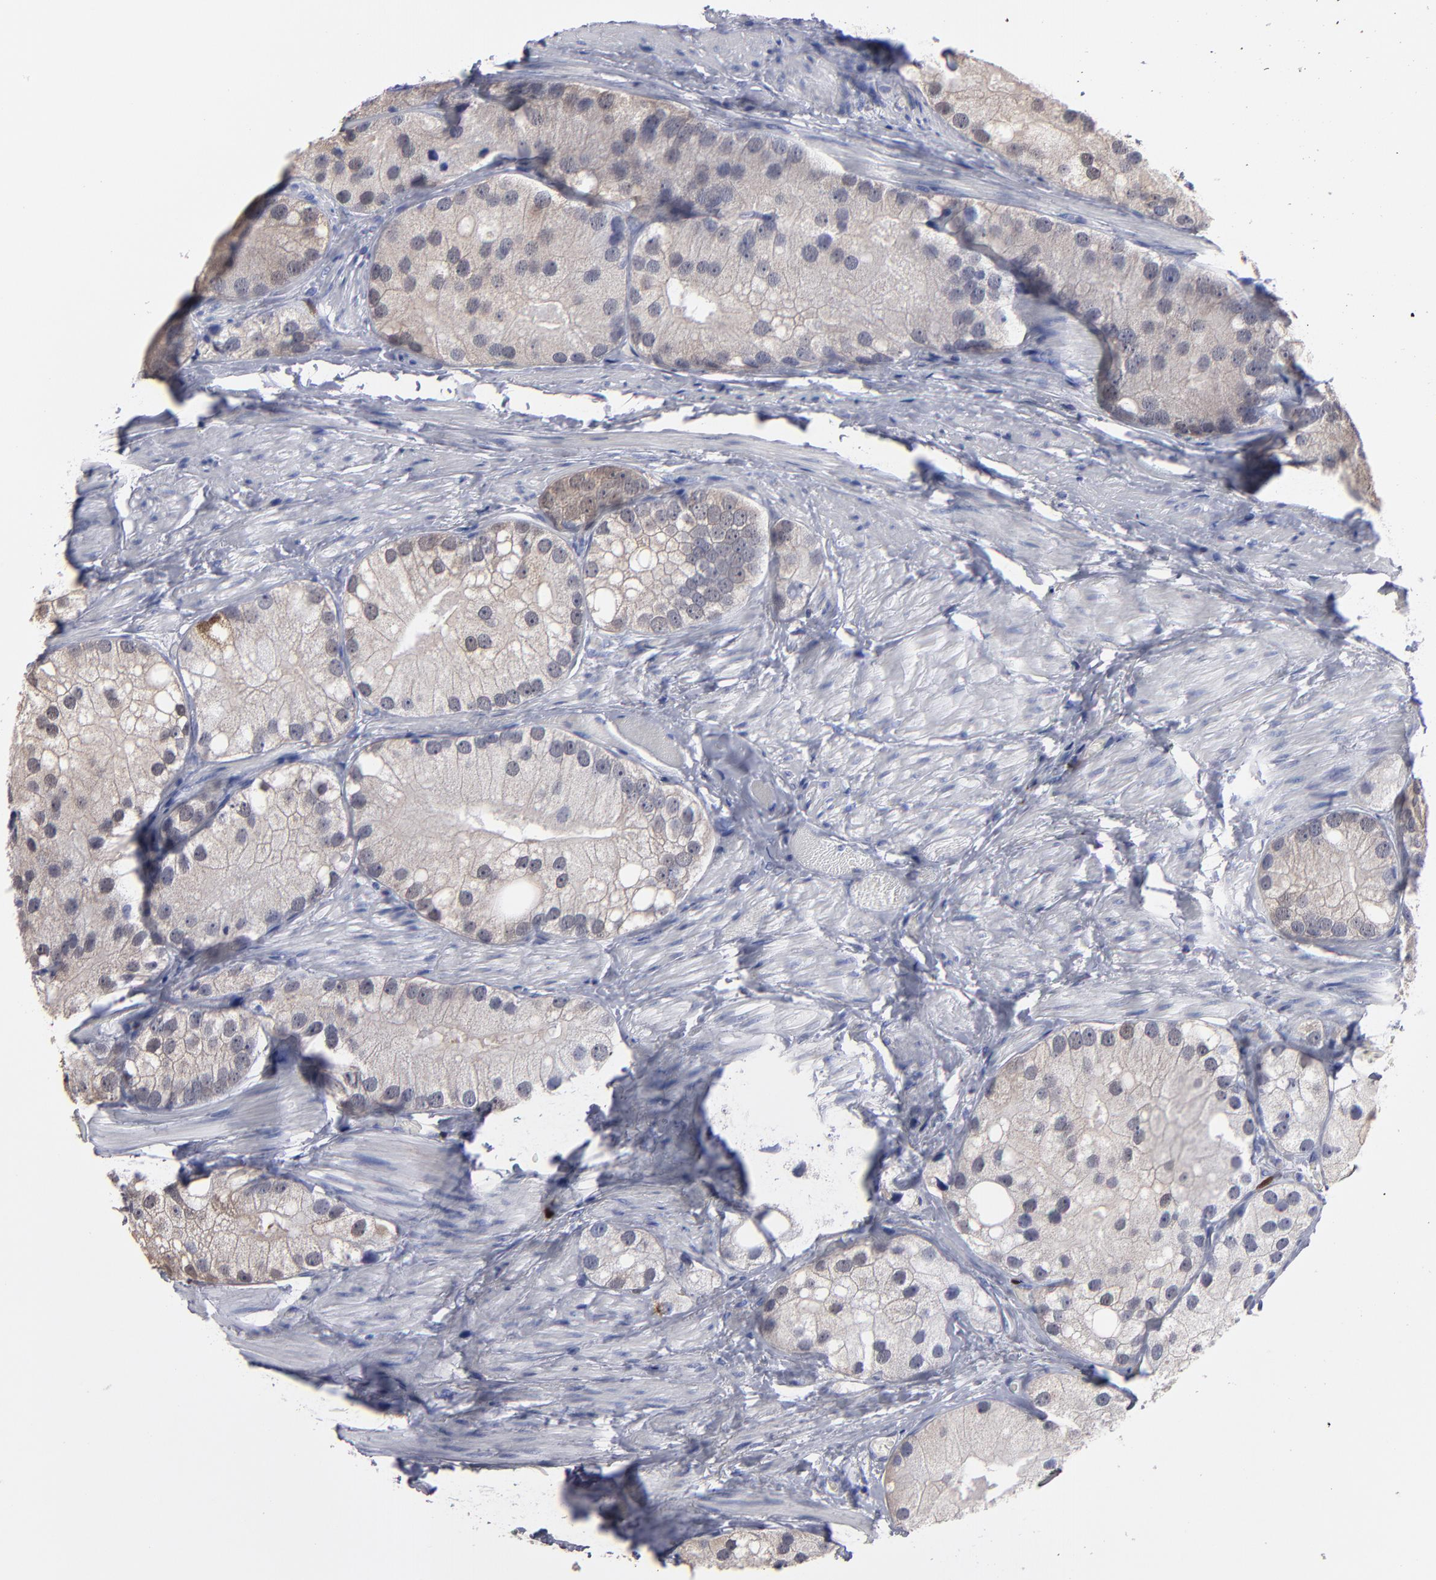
{"staining": {"intensity": "weak", "quantity": "<25%", "location": "cytoplasmic/membranous"}, "tissue": "prostate cancer", "cell_type": "Tumor cells", "image_type": "cancer", "snomed": [{"axis": "morphology", "description": "Adenocarcinoma, Low grade"}, {"axis": "topography", "description": "Prostate"}], "caption": "IHC of human adenocarcinoma (low-grade) (prostate) displays no staining in tumor cells. (Stains: DAB immunohistochemistry with hematoxylin counter stain, Microscopy: brightfield microscopy at high magnification).", "gene": "FABP4", "patient": {"sex": "male", "age": 69}}